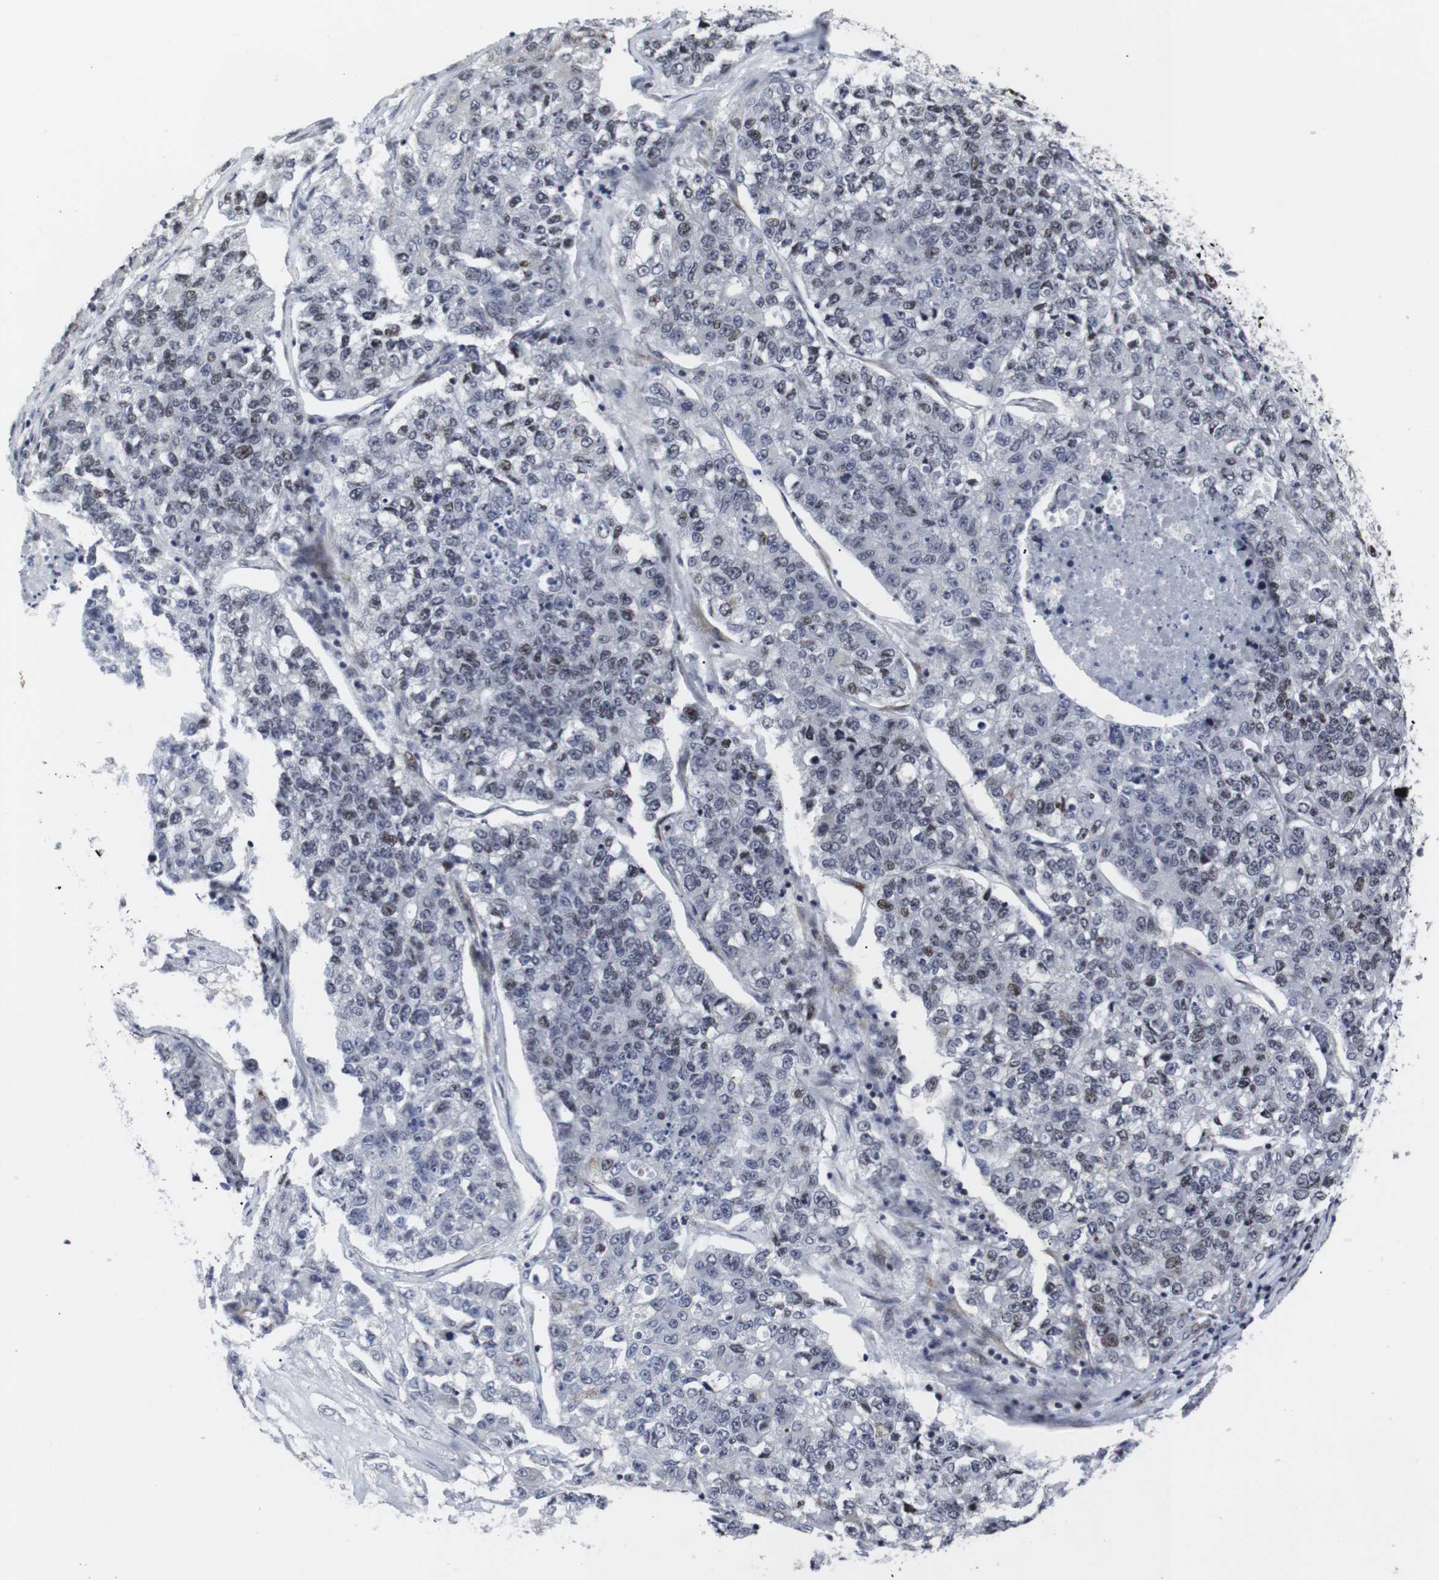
{"staining": {"intensity": "moderate", "quantity": "<25%", "location": "nuclear"}, "tissue": "lung cancer", "cell_type": "Tumor cells", "image_type": "cancer", "snomed": [{"axis": "morphology", "description": "Adenocarcinoma, NOS"}, {"axis": "topography", "description": "Lung"}], "caption": "Tumor cells reveal low levels of moderate nuclear positivity in approximately <25% of cells in human lung cancer (adenocarcinoma).", "gene": "MLH1", "patient": {"sex": "male", "age": 49}}